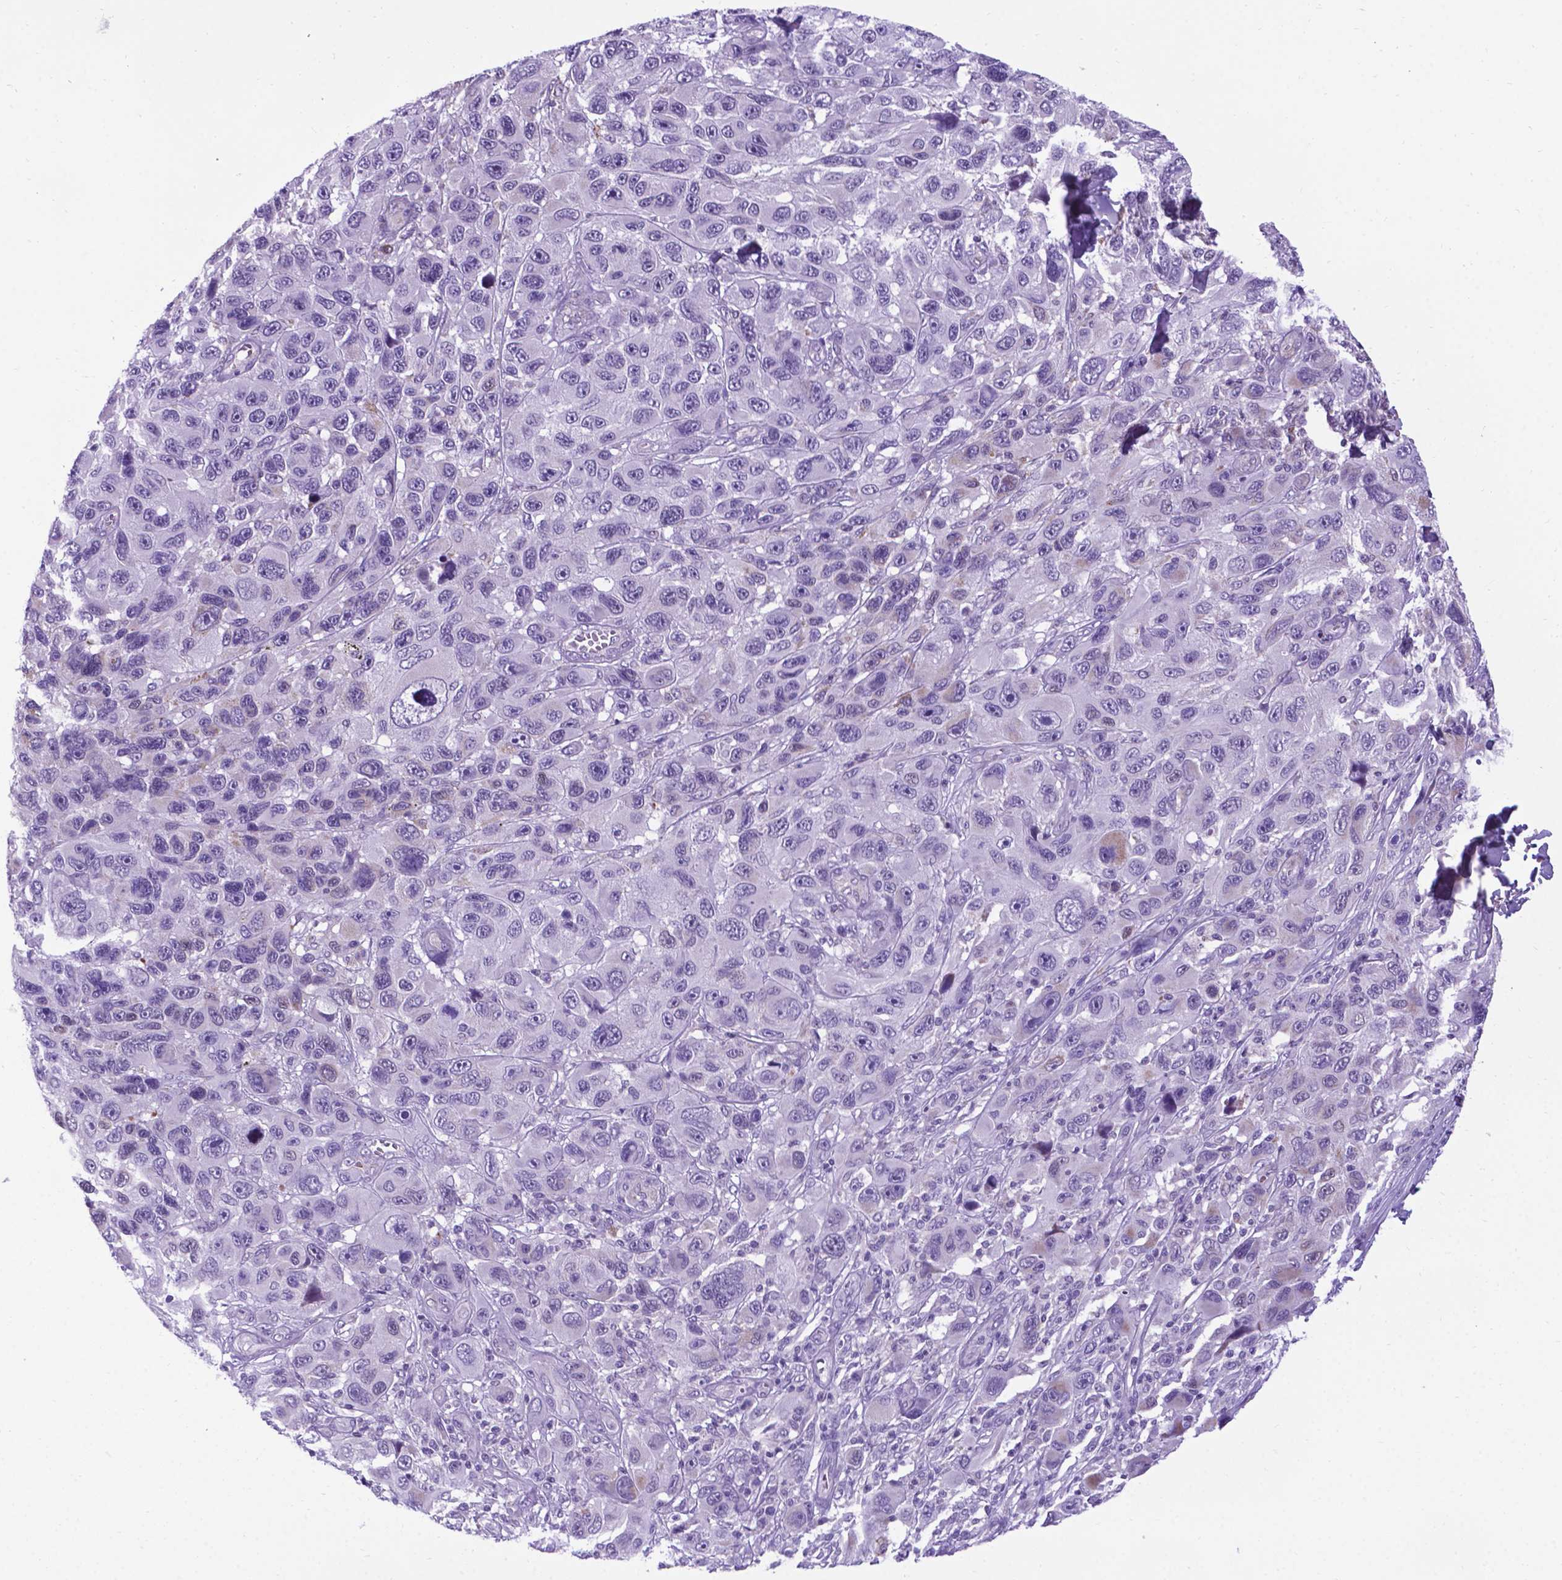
{"staining": {"intensity": "negative", "quantity": "none", "location": "none"}, "tissue": "melanoma", "cell_type": "Tumor cells", "image_type": "cancer", "snomed": [{"axis": "morphology", "description": "Malignant melanoma, NOS"}, {"axis": "topography", "description": "Skin"}], "caption": "Tumor cells are negative for brown protein staining in malignant melanoma.", "gene": "POU3F3", "patient": {"sex": "male", "age": 53}}